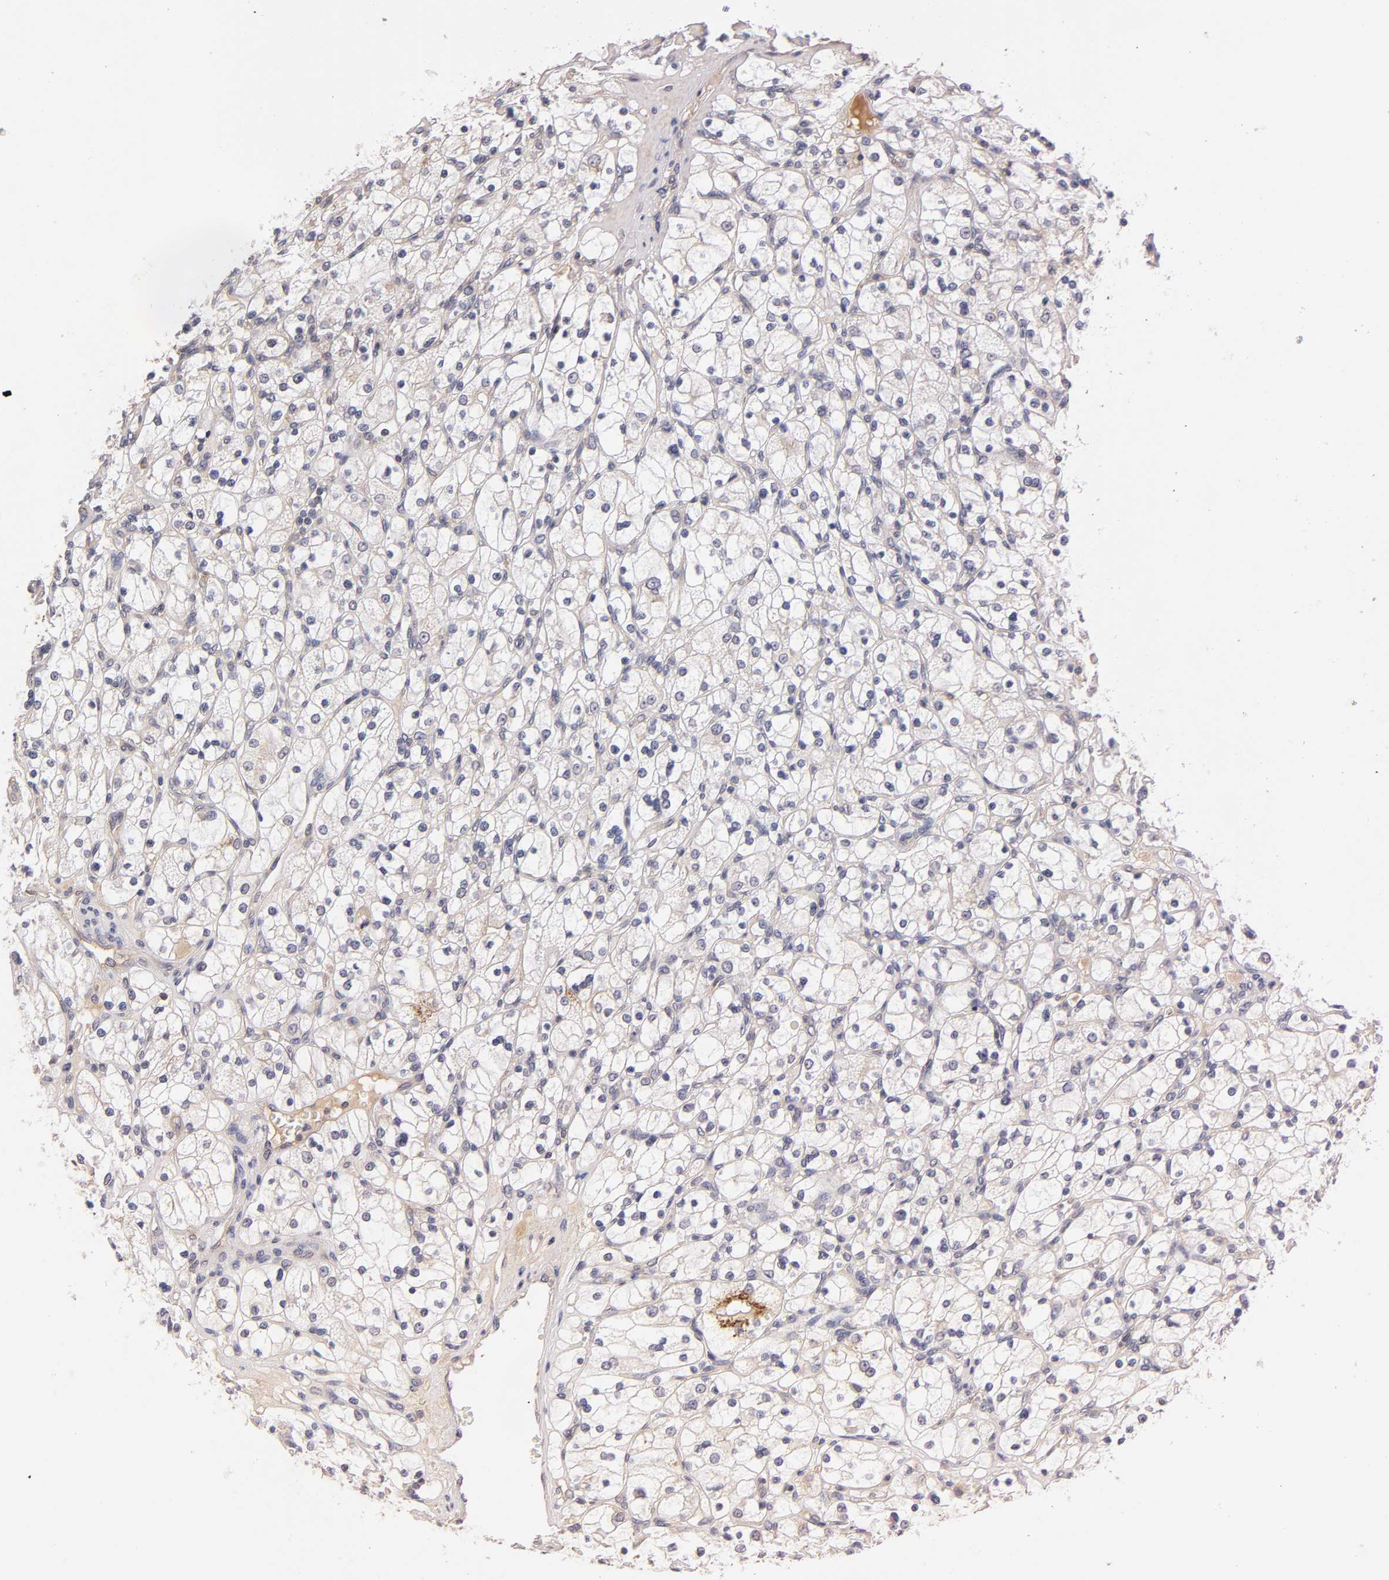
{"staining": {"intensity": "negative", "quantity": "none", "location": "none"}, "tissue": "renal cancer", "cell_type": "Tumor cells", "image_type": "cancer", "snomed": [{"axis": "morphology", "description": "Adenocarcinoma, NOS"}, {"axis": "topography", "description": "Kidney"}], "caption": "High magnification brightfield microscopy of renal adenocarcinoma stained with DAB (3,3'-diaminobenzidine) (brown) and counterstained with hematoxylin (blue): tumor cells show no significant expression. Nuclei are stained in blue.", "gene": "RPS29", "patient": {"sex": "female", "age": 83}}